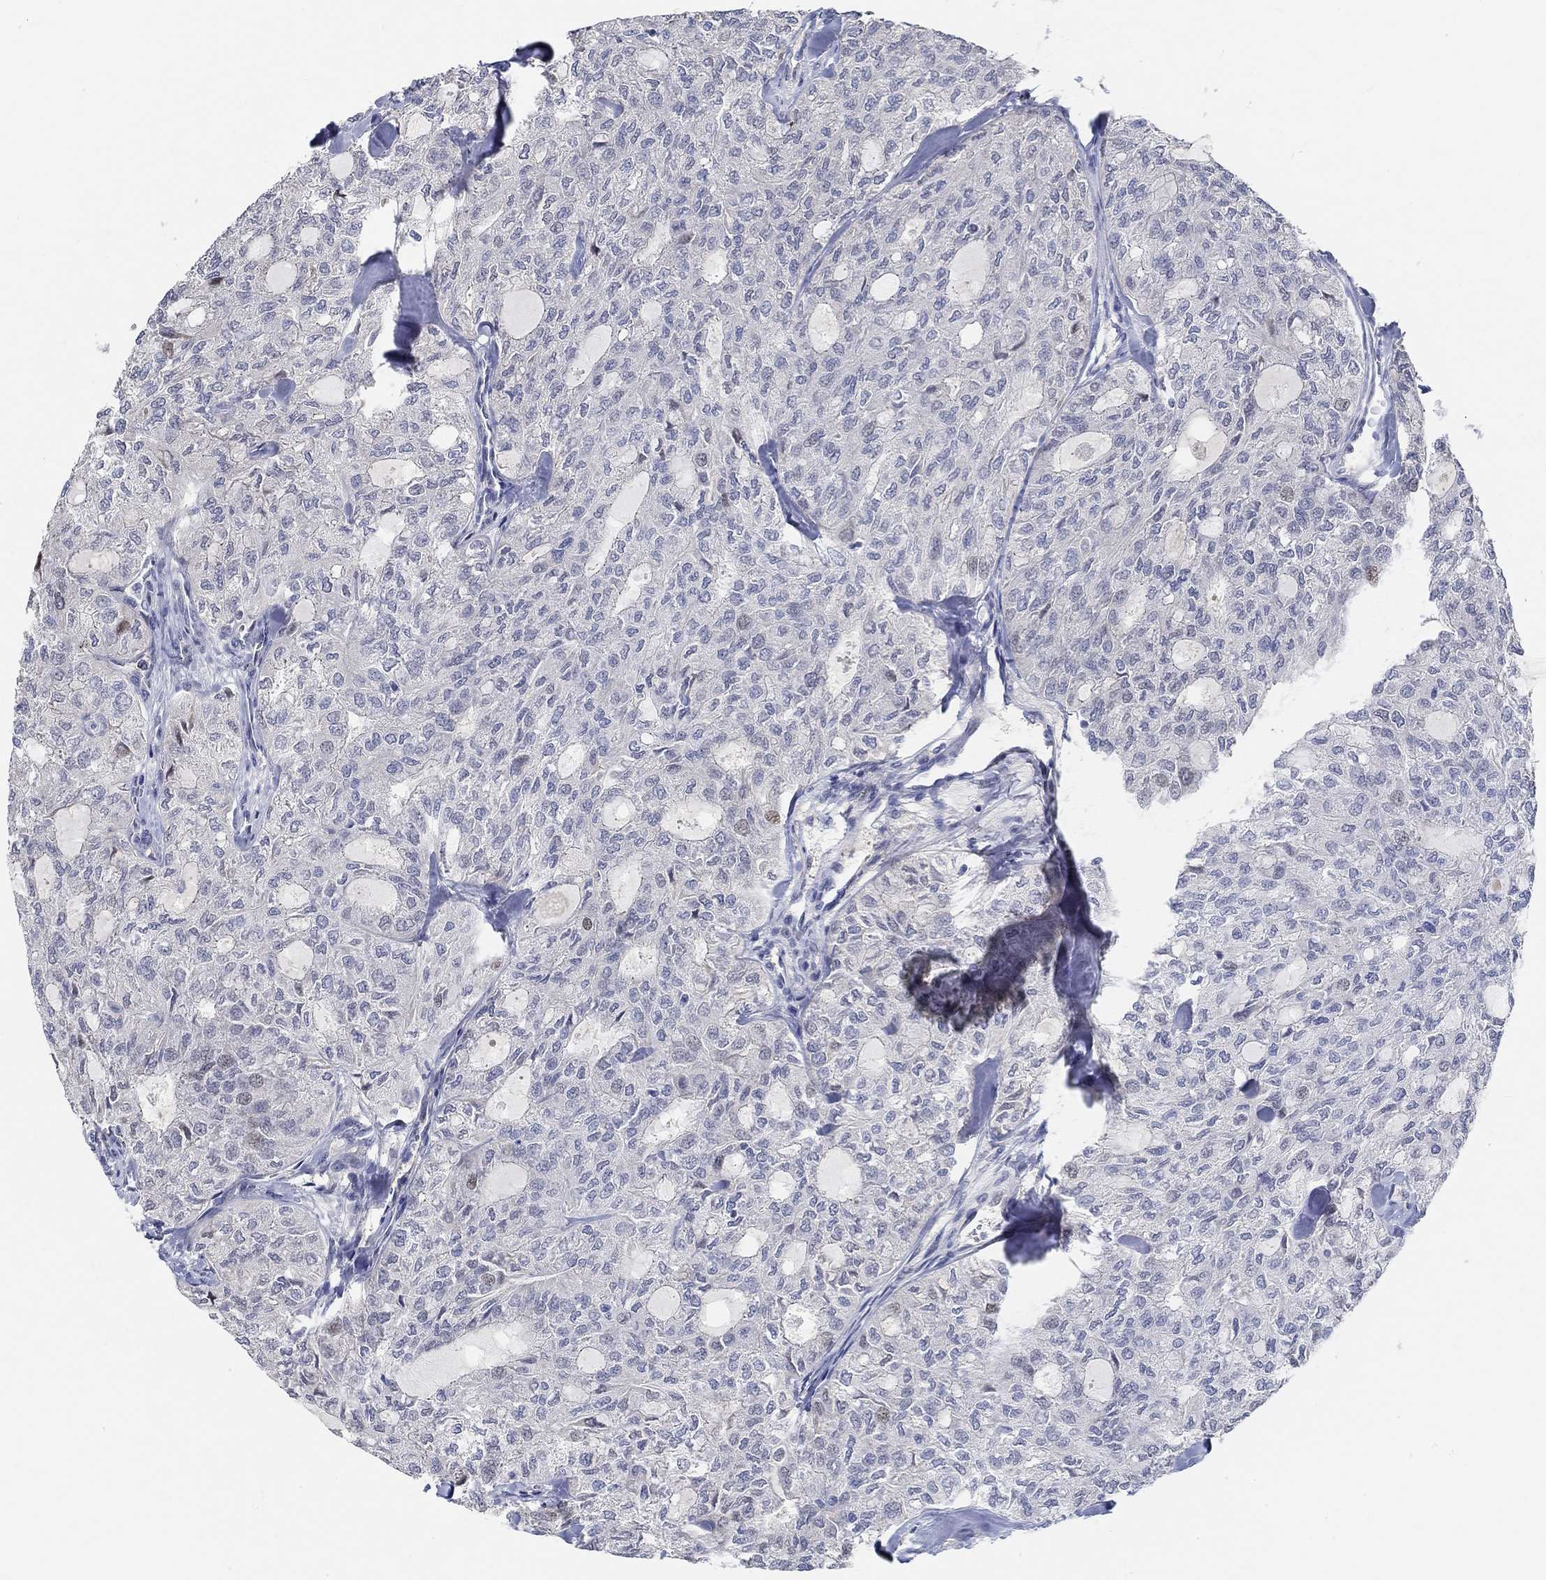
{"staining": {"intensity": "negative", "quantity": "none", "location": "none"}, "tissue": "thyroid cancer", "cell_type": "Tumor cells", "image_type": "cancer", "snomed": [{"axis": "morphology", "description": "Follicular adenoma carcinoma, NOS"}, {"axis": "topography", "description": "Thyroid gland"}], "caption": "High power microscopy image of an immunohistochemistry histopathology image of thyroid cancer (follicular adenoma carcinoma), revealing no significant expression in tumor cells. The staining is performed using DAB brown chromogen with nuclei counter-stained in using hematoxylin.", "gene": "SNTG2", "patient": {"sex": "male", "age": 75}}